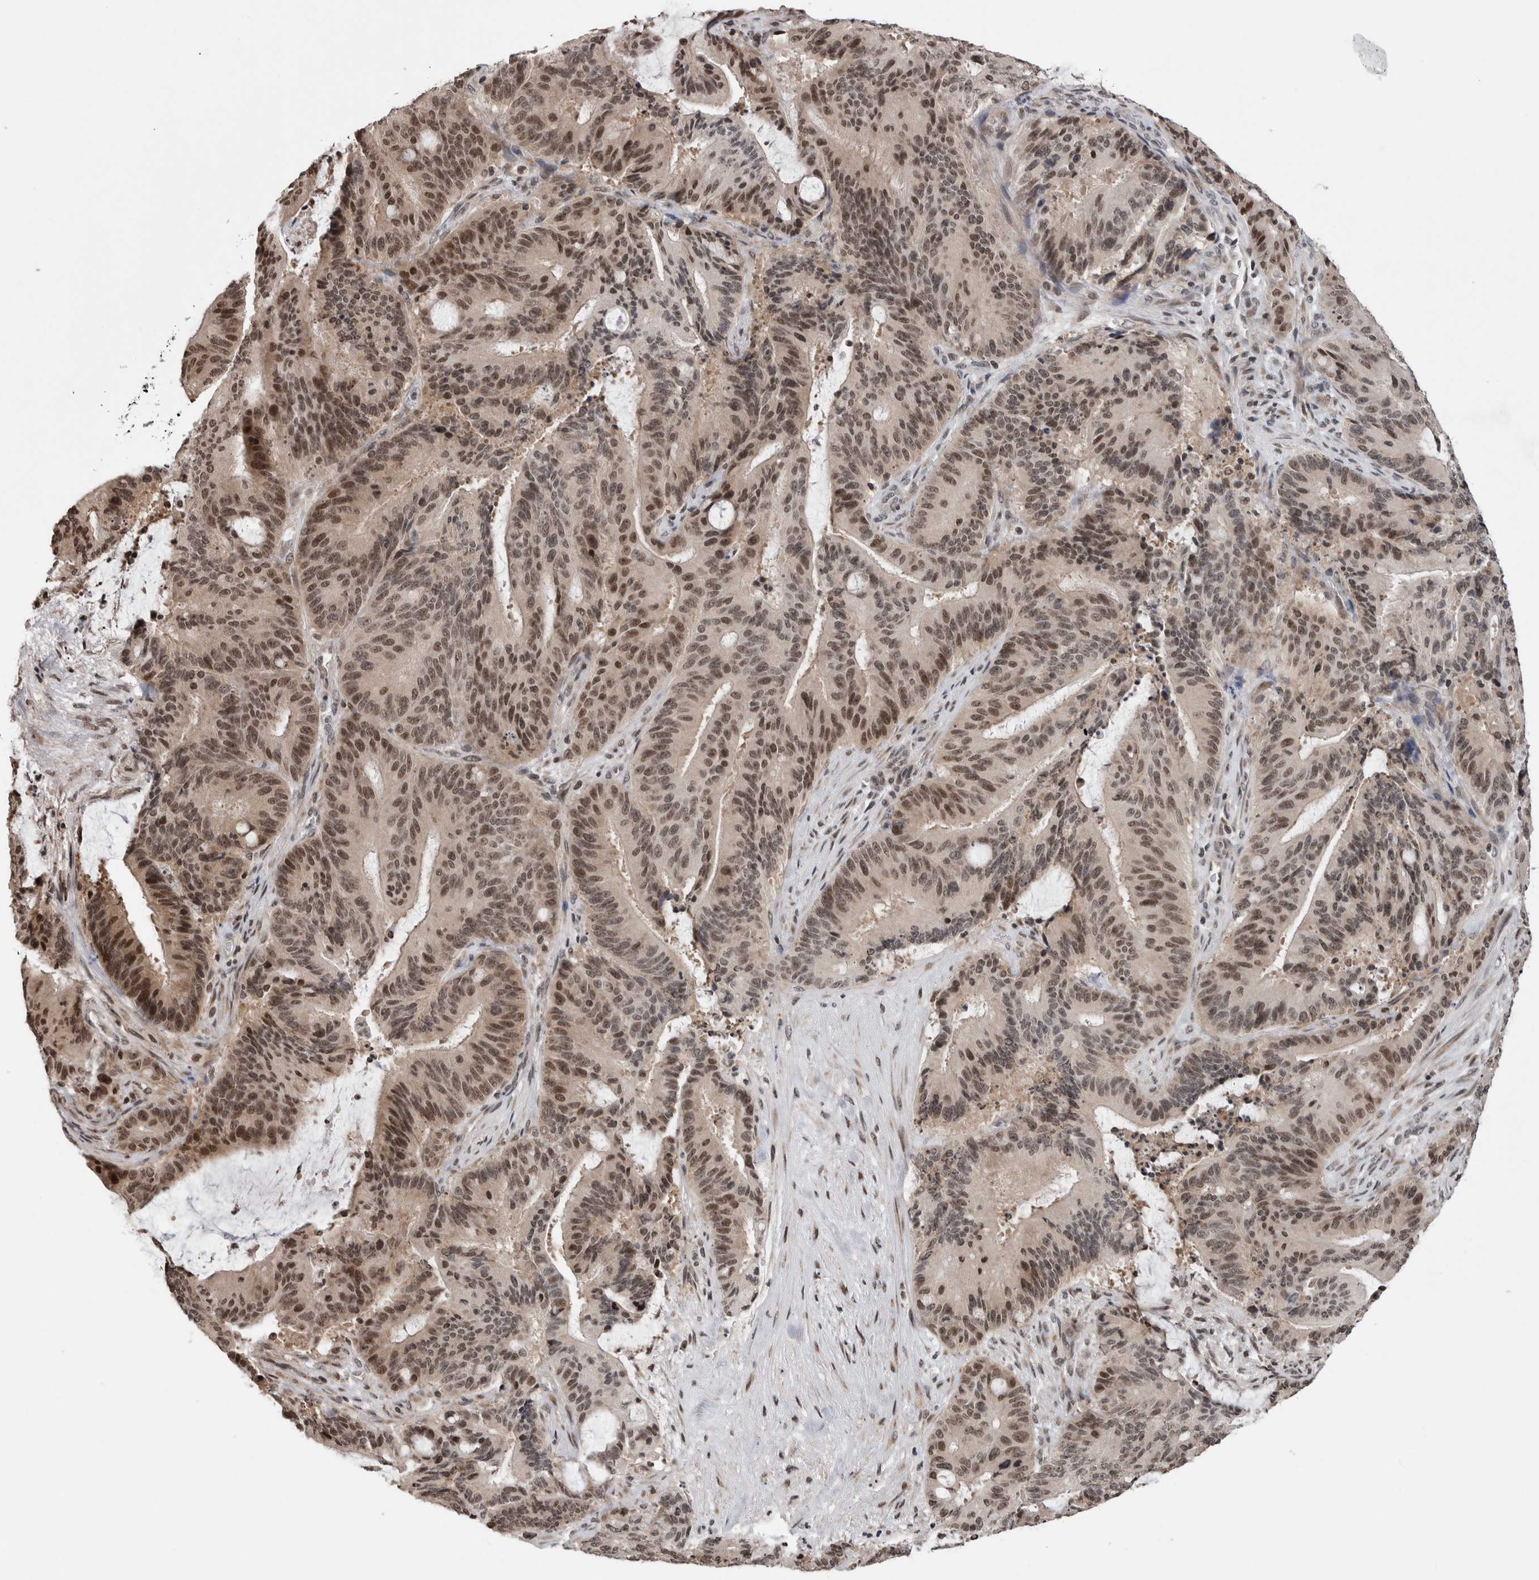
{"staining": {"intensity": "moderate", "quantity": ">75%", "location": "nuclear"}, "tissue": "liver cancer", "cell_type": "Tumor cells", "image_type": "cancer", "snomed": [{"axis": "morphology", "description": "Normal tissue, NOS"}, {"axis": "morphology", "description": "Cholangiocarcinoma"}, {"axis": "topography", "description": "Liver"}, {"axis": "topography", "description": "Peripheral nerve tissue"}], "caption": "Approximately >75% of tumor cells in liver cholangiocarcinoma show moderate nuclear protein expression as visualized by brown immunohistochemical staining.", "gene": "ZBTB11", "patient": {"sex": "female", "age": 73}}